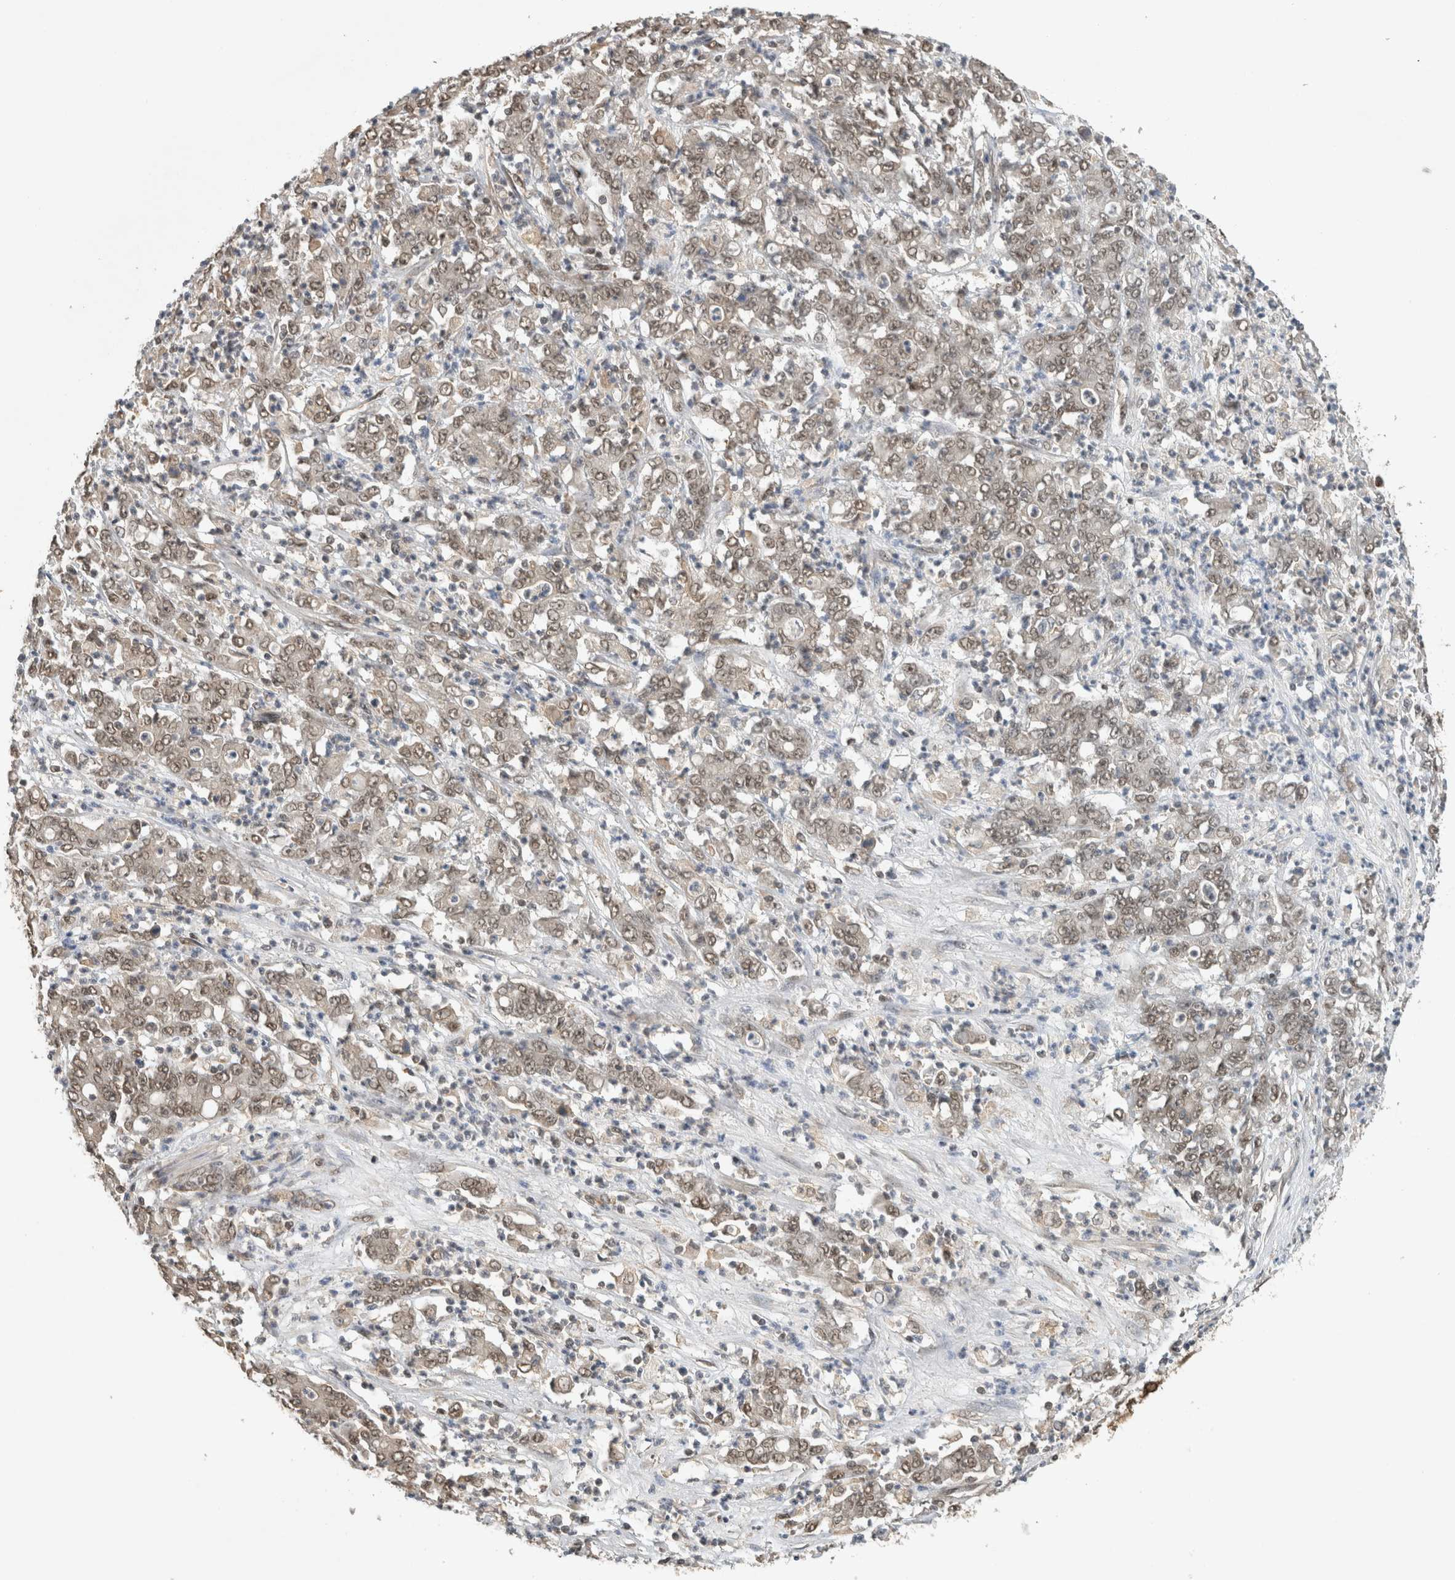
{"staining": {"intensity": "weak", "quantity": ">75%", "location": "cytoplasmic/membranous,nuclear"}, "tissue": "stomach cancer", "cell_type": "Tumor cells", "image_type": "cancer", "snomed": [{"axis": "morphology", "description": "Adenocarcinoma, NOS"}, {"axis": "topography", "description": "Stomach, lower"}], "caption": "A micrograph of adenocarcinoma (stomach) stained for a protein reveals weak cytoplasmic/membranous and nuclear brown staining in tumor cells.", "gene": "C1orf21", "patient": {"sex": "female", "age": 71}}